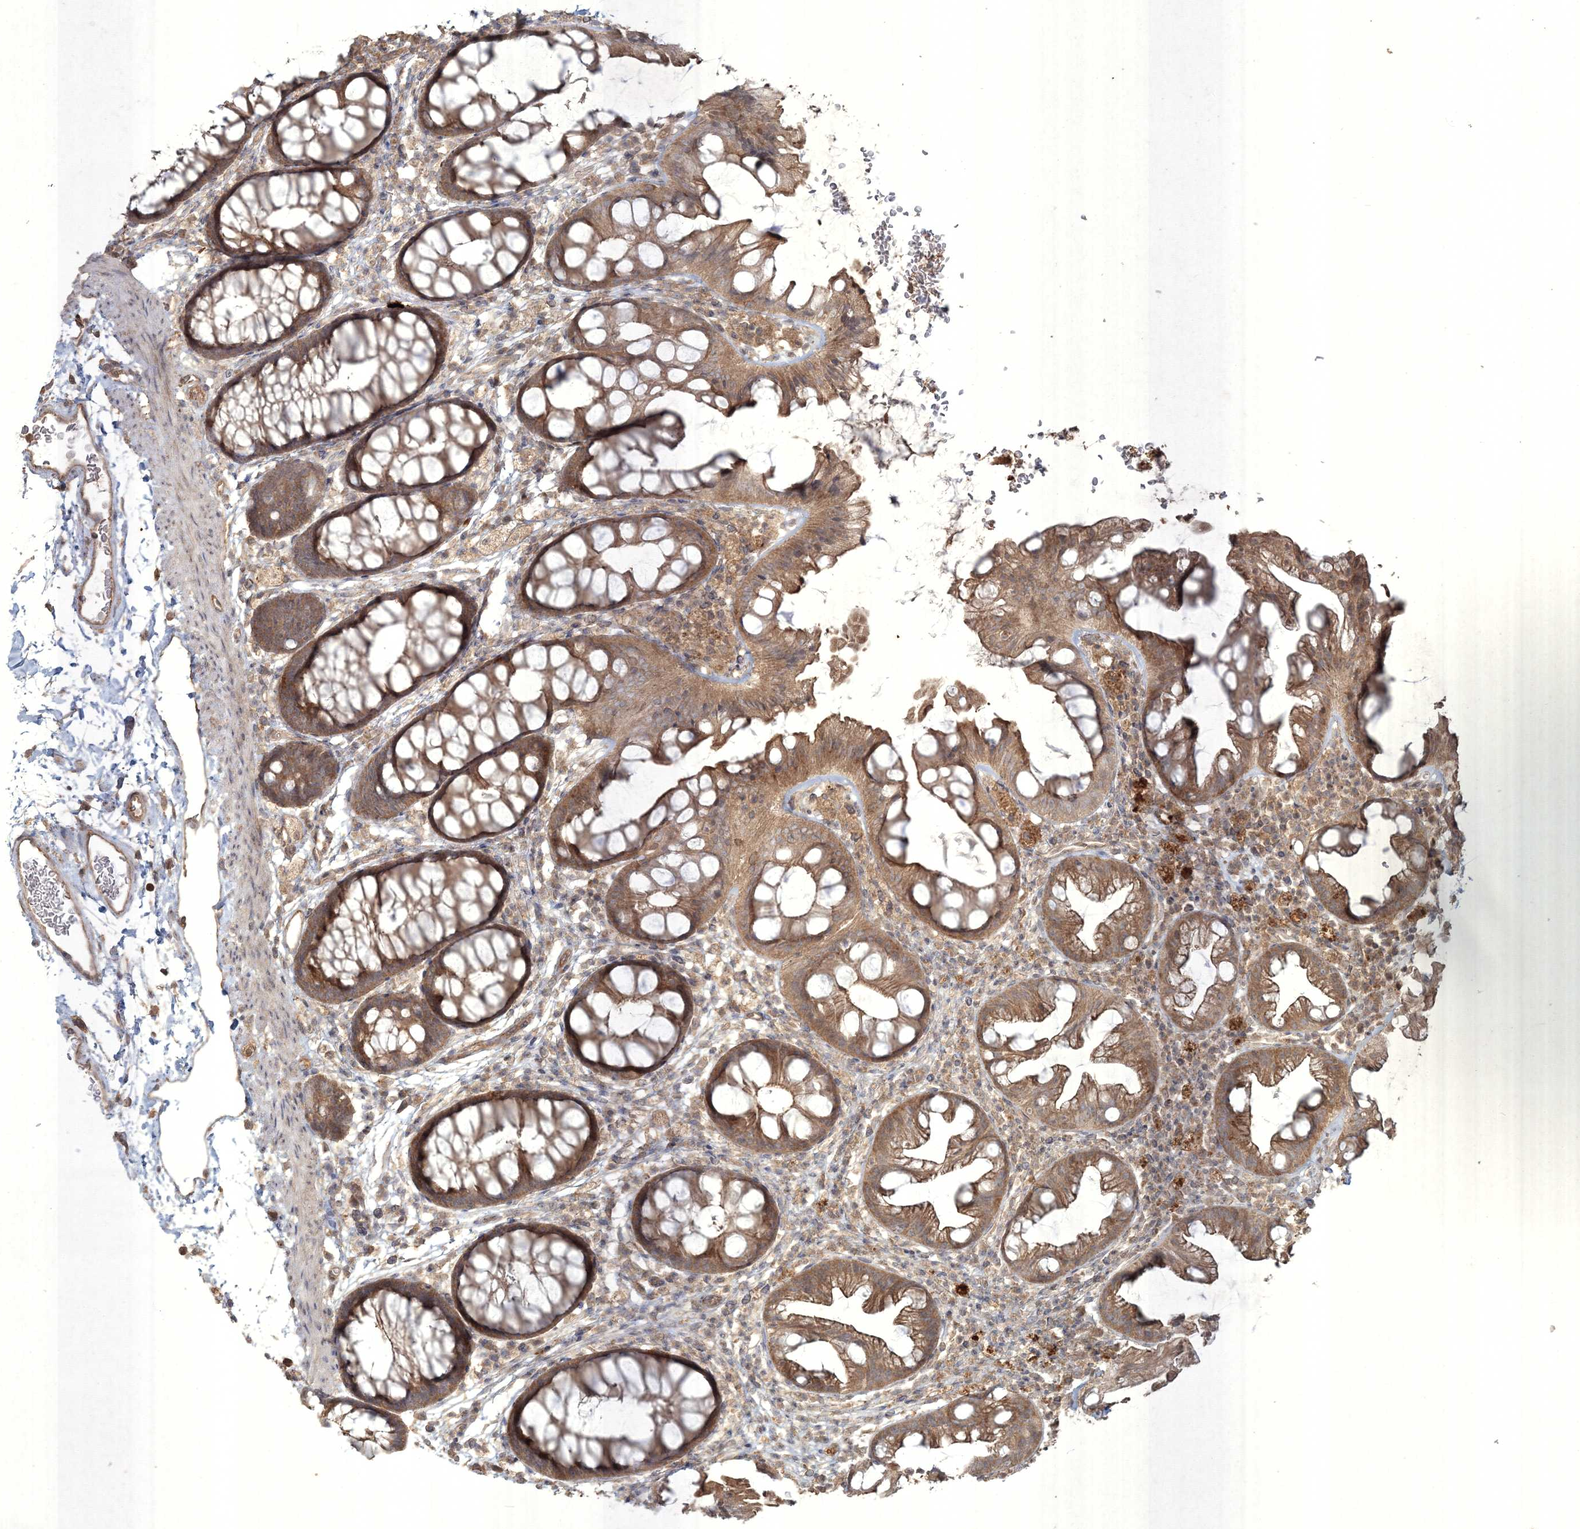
{"staining": {"intensity": "weak", "quantity": ">75%", "location": "cytoplasmic/membranous"}, "tissue": "colon", "cell_type": "Endothelial cells", "image_type": "normal", "snomed": [{"axis": "morphology", "description": "Normal tissue, NOS"}, {"axis": "topography", "description": "Colon"}], "caption": "Benign colon was stained to show a protein in brown. There is low levels of weak cytoplasmic/membranous positivity in about >75% of endothelial cells. (Brightfield microscopy of DAB IHC at high magnification).", "gene": "SPRY1", "patient": {"sex": "female", "age": 62}}